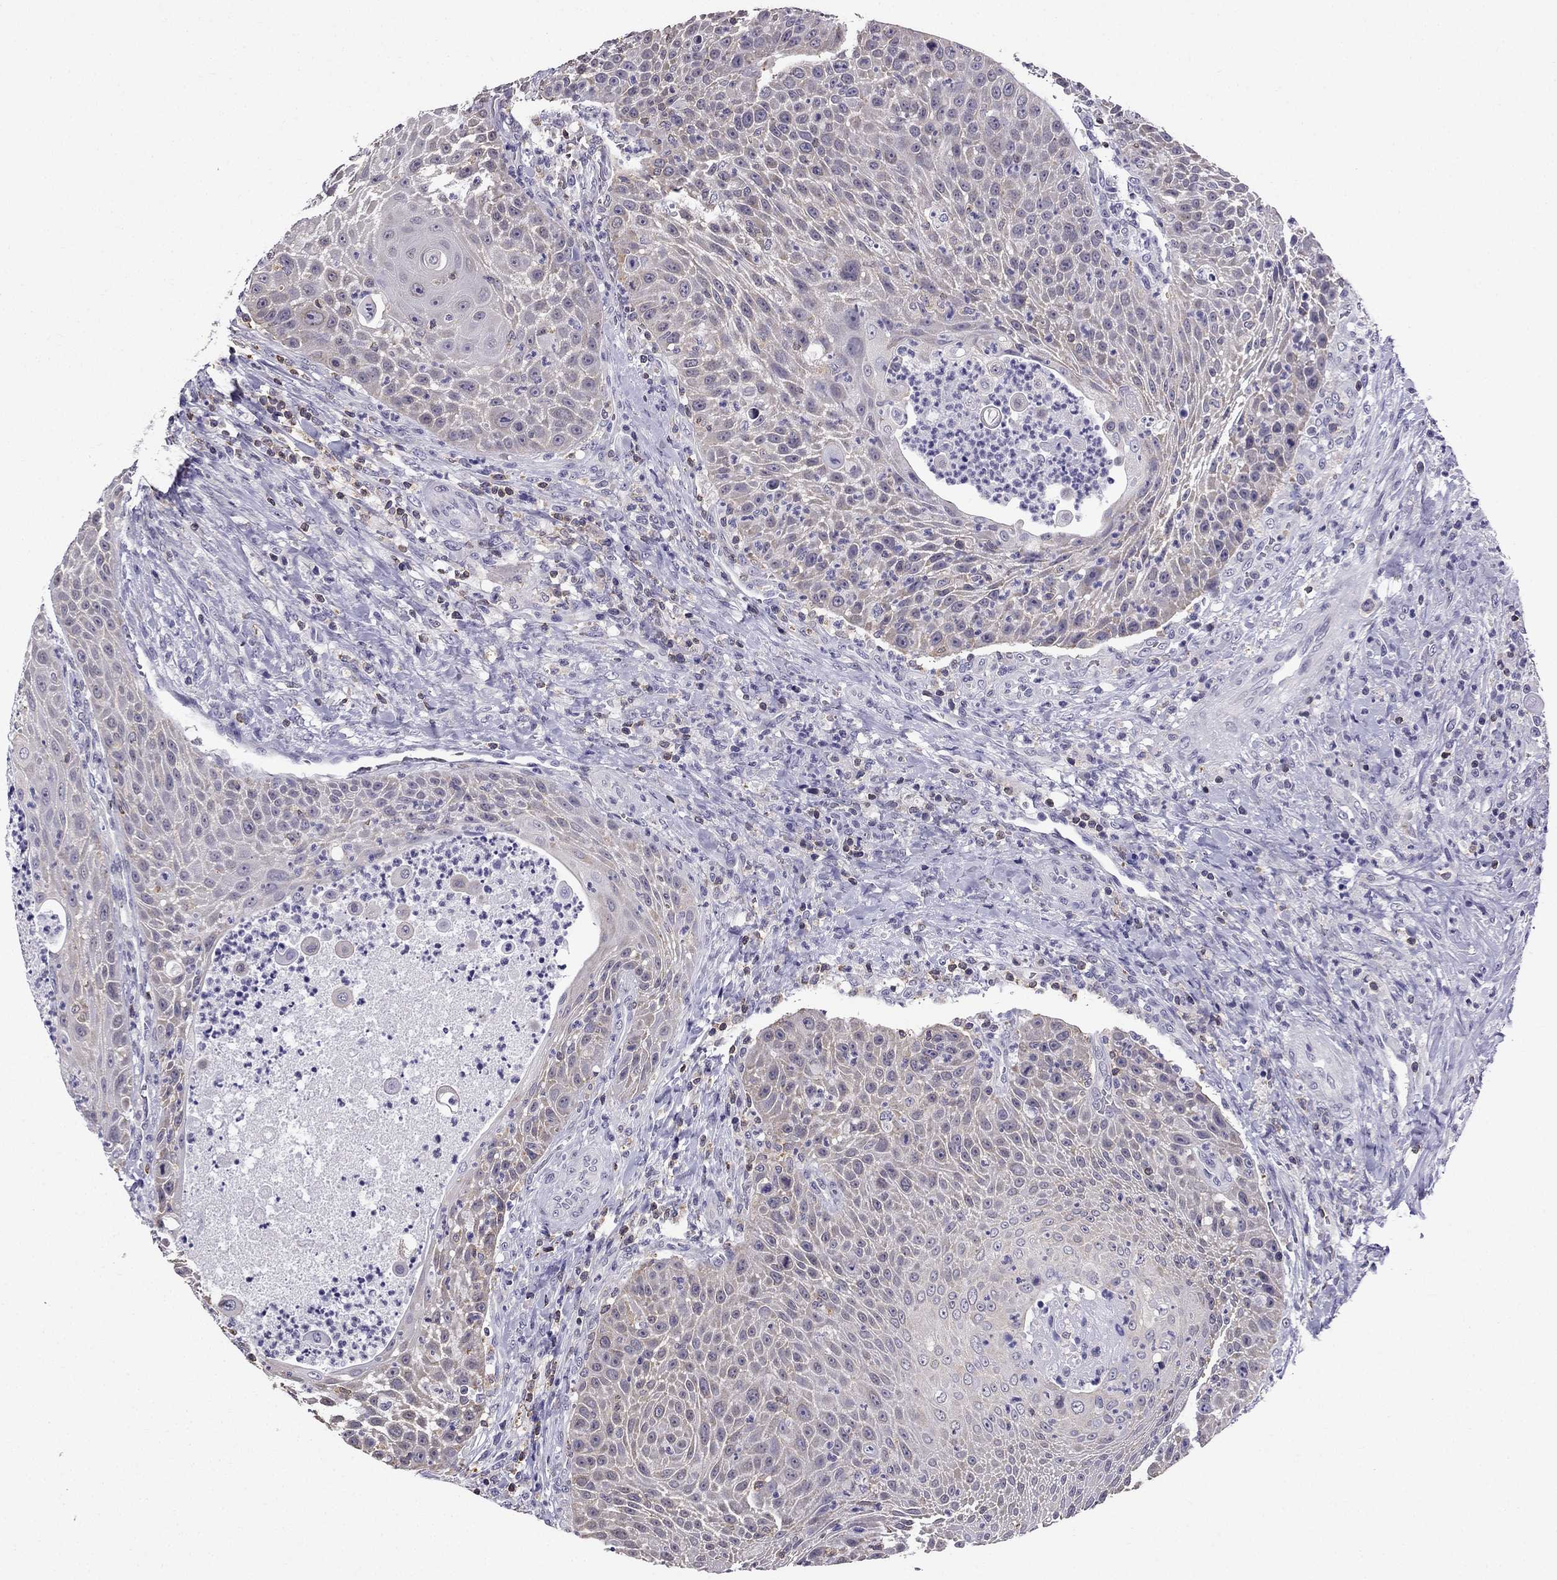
{"staining": {"intensity": "weak", "quantity": "25%-75%", "location": "cytoplasmic/membranous"}, "tissue": "head and neck cancer", "cell_type": "Tumor cells", "image_type": "cancer", "snomed": [{"axis": "morphology", "description": "Squamous cell carcinoma, NOS"}, {"axis": "topography", "description": "Head-Neck"}], "caption": "A histopathology image showing weak cytoplasmic/membranous expression in about 25%-75% of tumor cells in head and neck cancer, as visualized by brown immunohistochemical staining.", "gene": "CCK", "patient": {"sex": "male", "age": 69}}